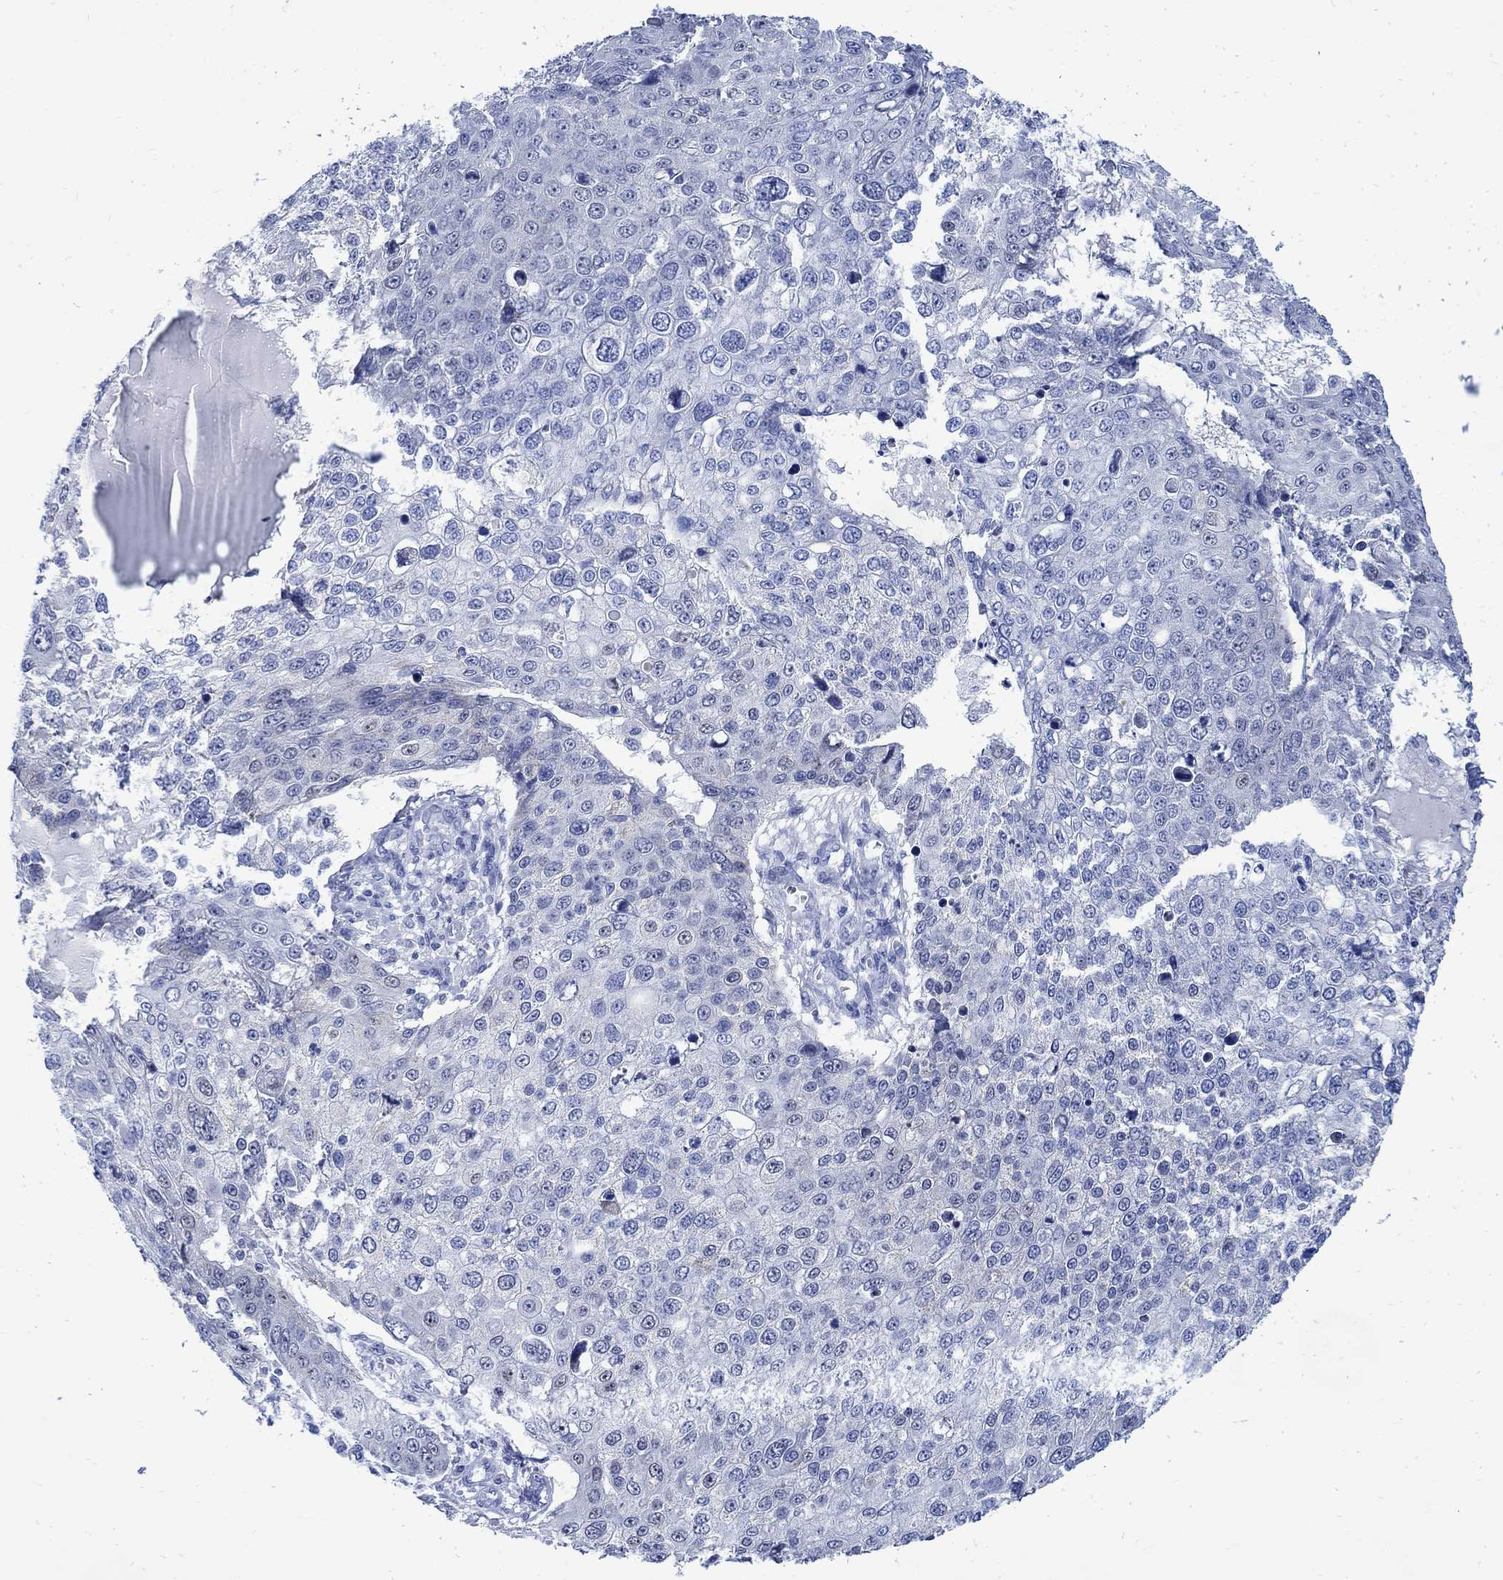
{"staining": {"intensity": "negative", "quantity": "none", "location": "none"}, "tissue": "skin cancer", "cell_type": "Tumor cells", "image_type": "cancer", "snomed": [{"axis": "morphology", "description": "Squamous cell carcinoma, NOS"}, {"axis": "topography", "description": "Skin"}], "caption": "DAB immunohistochemical staining of human skin cancer displays no significant expression in tumor cells.", "gene": "CPLX2", "patient": {"sex": "male", "age": 71}}